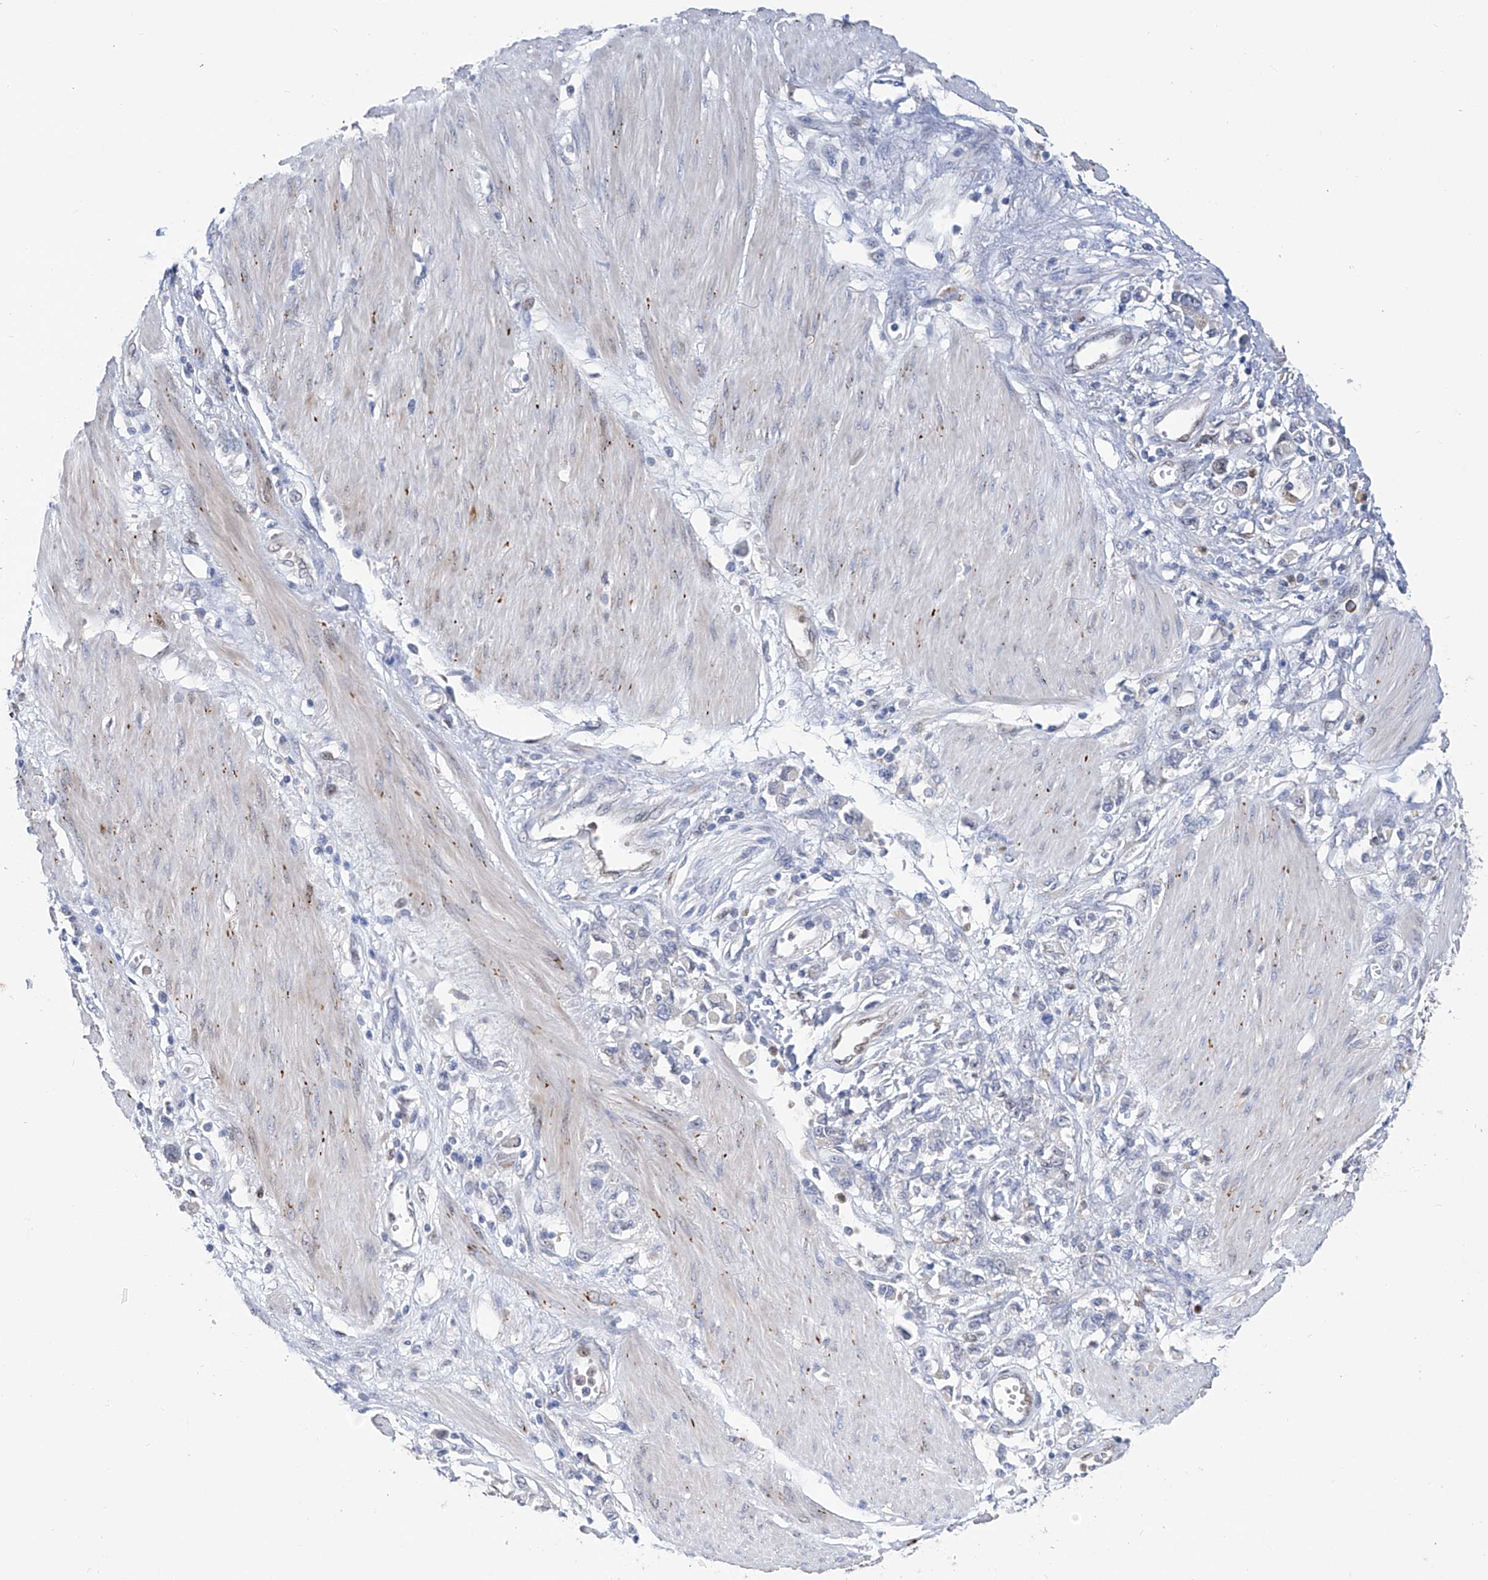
{"staining": {"intensity": "negative", "quantity": "none", "location": "none"}, "tissue": "stomach cancer", "cell_type": "Tumor cells", "image_type": "cancer", "snomed": [{"axis": "morphology", "description": "Adenocarcinoma, NOS"}, {"axis": "topography", "description": "Stomach"}], "caption": "The micrograph demonstrates no significant staining in tumor cells of stomach adenocarcinoma.", "gene": "PHF20", "patient": {"sex": "female", "age": 76}}